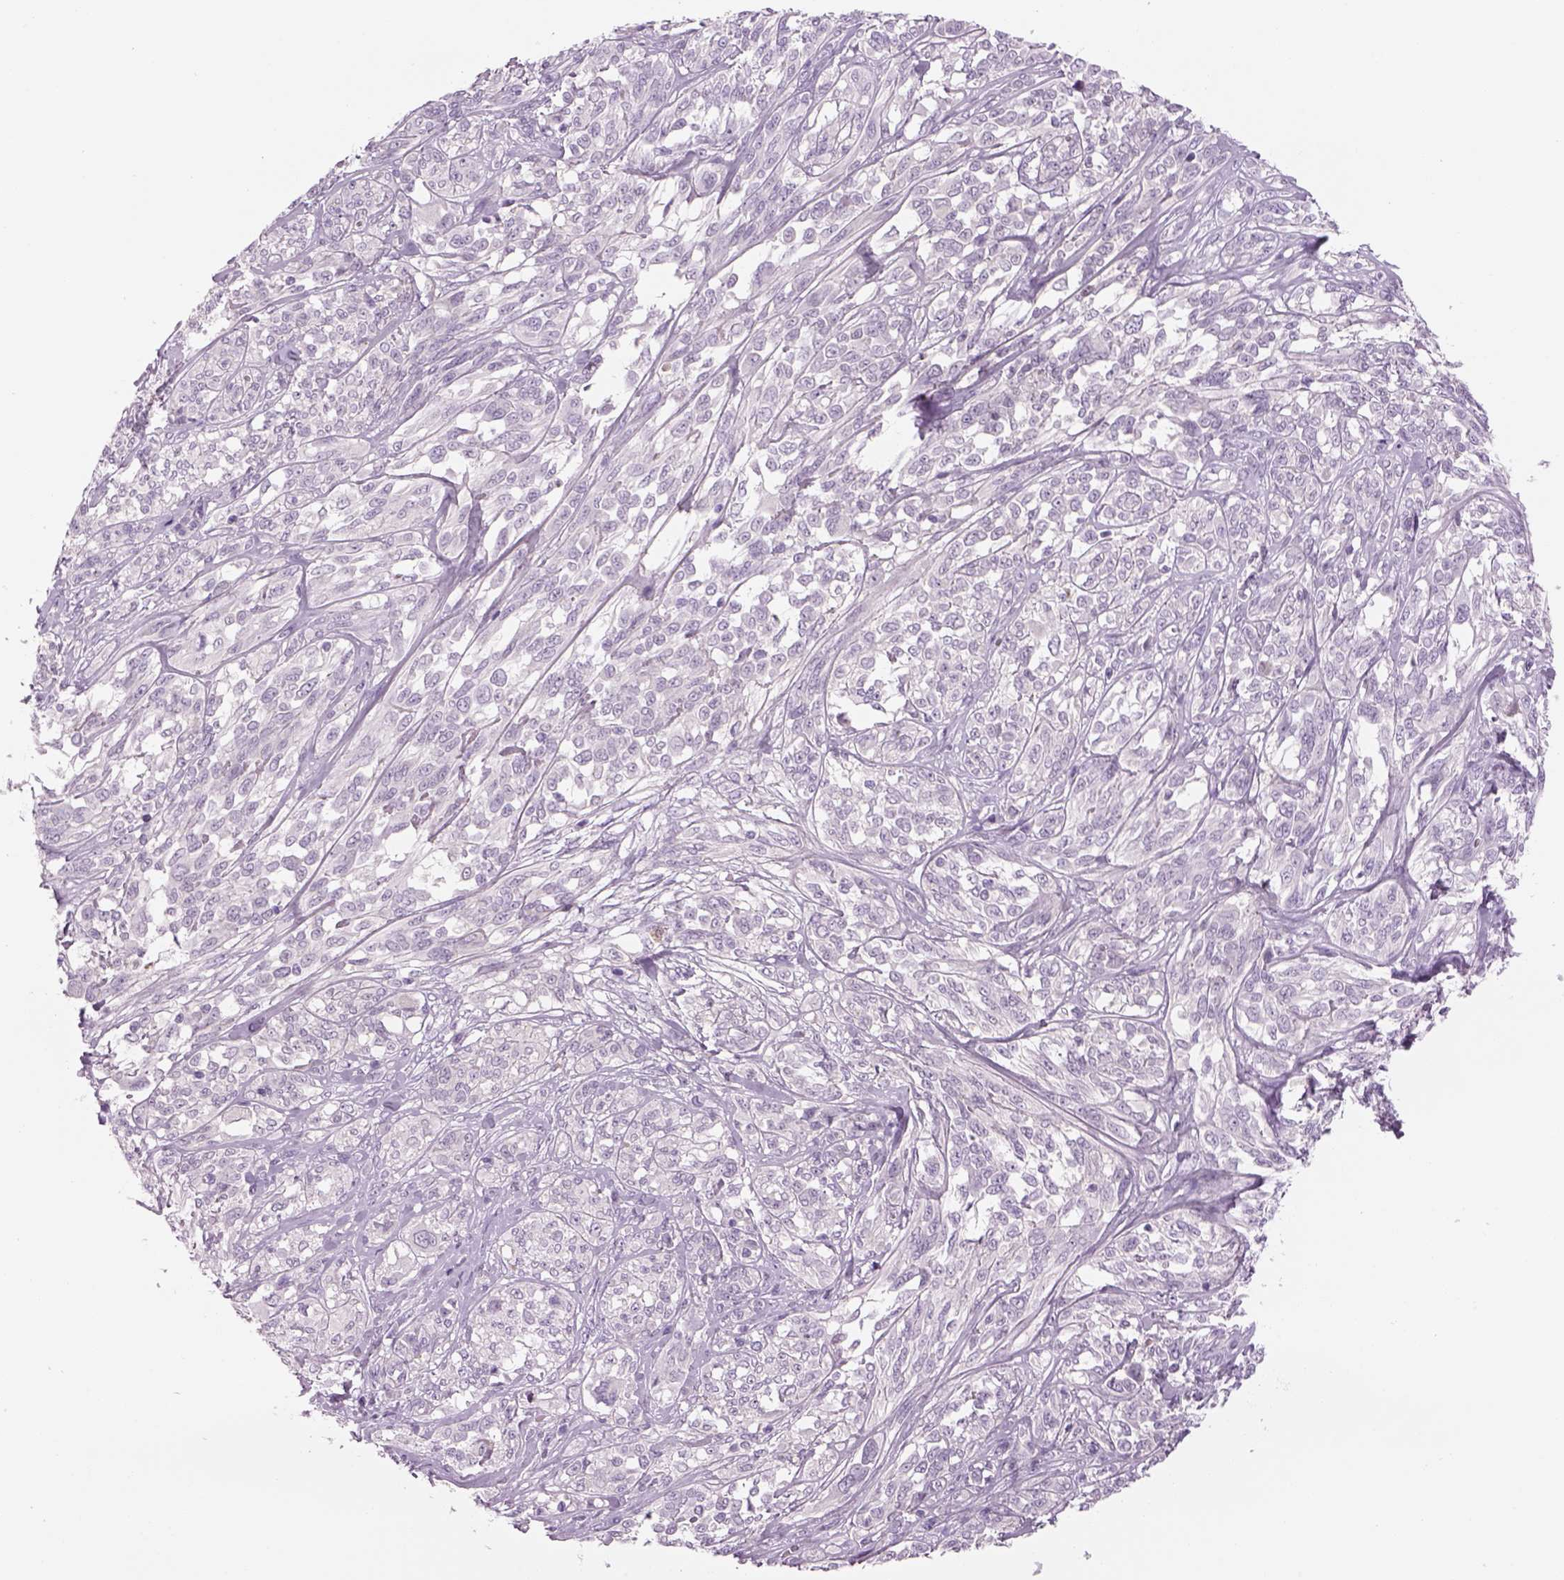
{"staining": {"intensity": "negative", "quantity": "none", "location": "none"}, "tissue": "melanoma", "cell_type": "Tumor cells", "image_type": "cancer", "snomed": [{"axis": "morphology", "description": "Malignant melanoma, NOS"}, {"axis": "topography", "description": "Skin"}], "caption": "IHC photomicrograph of neoplastic tissue: human melanoma stained with DAB exhibits no significant protein expression in tumor cells. (DAB immunohistochemistry (IHC) visualized using brightfield microscopy, high magnification).", "gene": "MDH1B", "patient": {"sex": "female", "age": 91}}